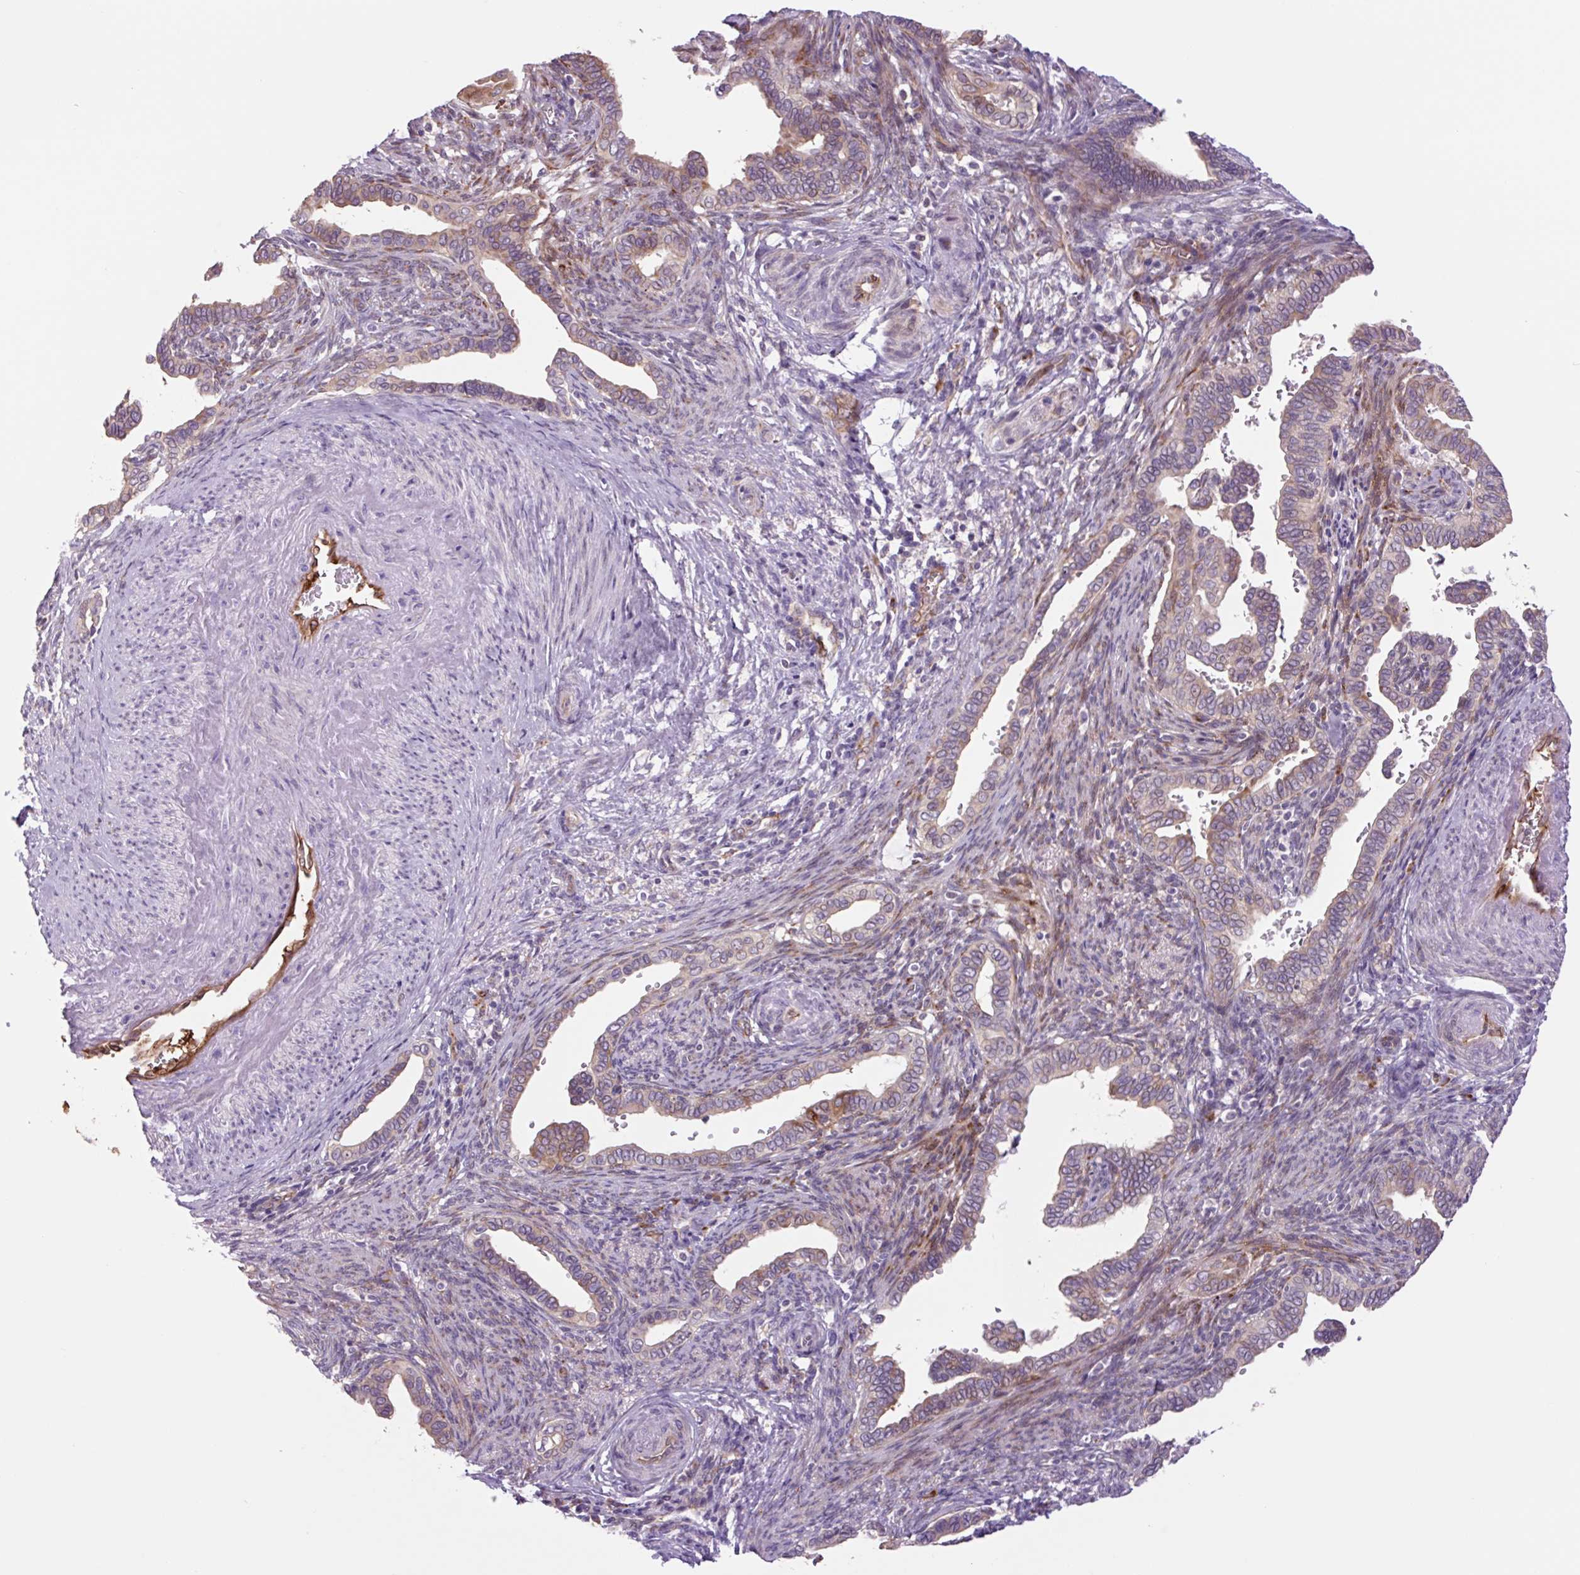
{"staining": {"intensity": "moderate", "quantity": "25%-75%", "location": "cytoplasmic/membranous"}, "tissue": "cervical cancer", "cell_type": "Tumor cells", "image_type": "cancer", "snomed": [{"axis": "morphology", "description": "Adenocarcinoma, NOS"}, {"axis": "morphology", "description": "Adenocarcinoma, Low grade"}, {"axis": "topography", "description": "Cervix"}], "caption": "Immunohistochemistry (IHC) (DAB) staining of adenocarcinoma (cervical) displays moderate cytoplasmic/membranous protein positivity in about 25%-75% of tumor cells.", "gene": "PLA2G4A", "patient": {"sex": "female", "age": 35}}